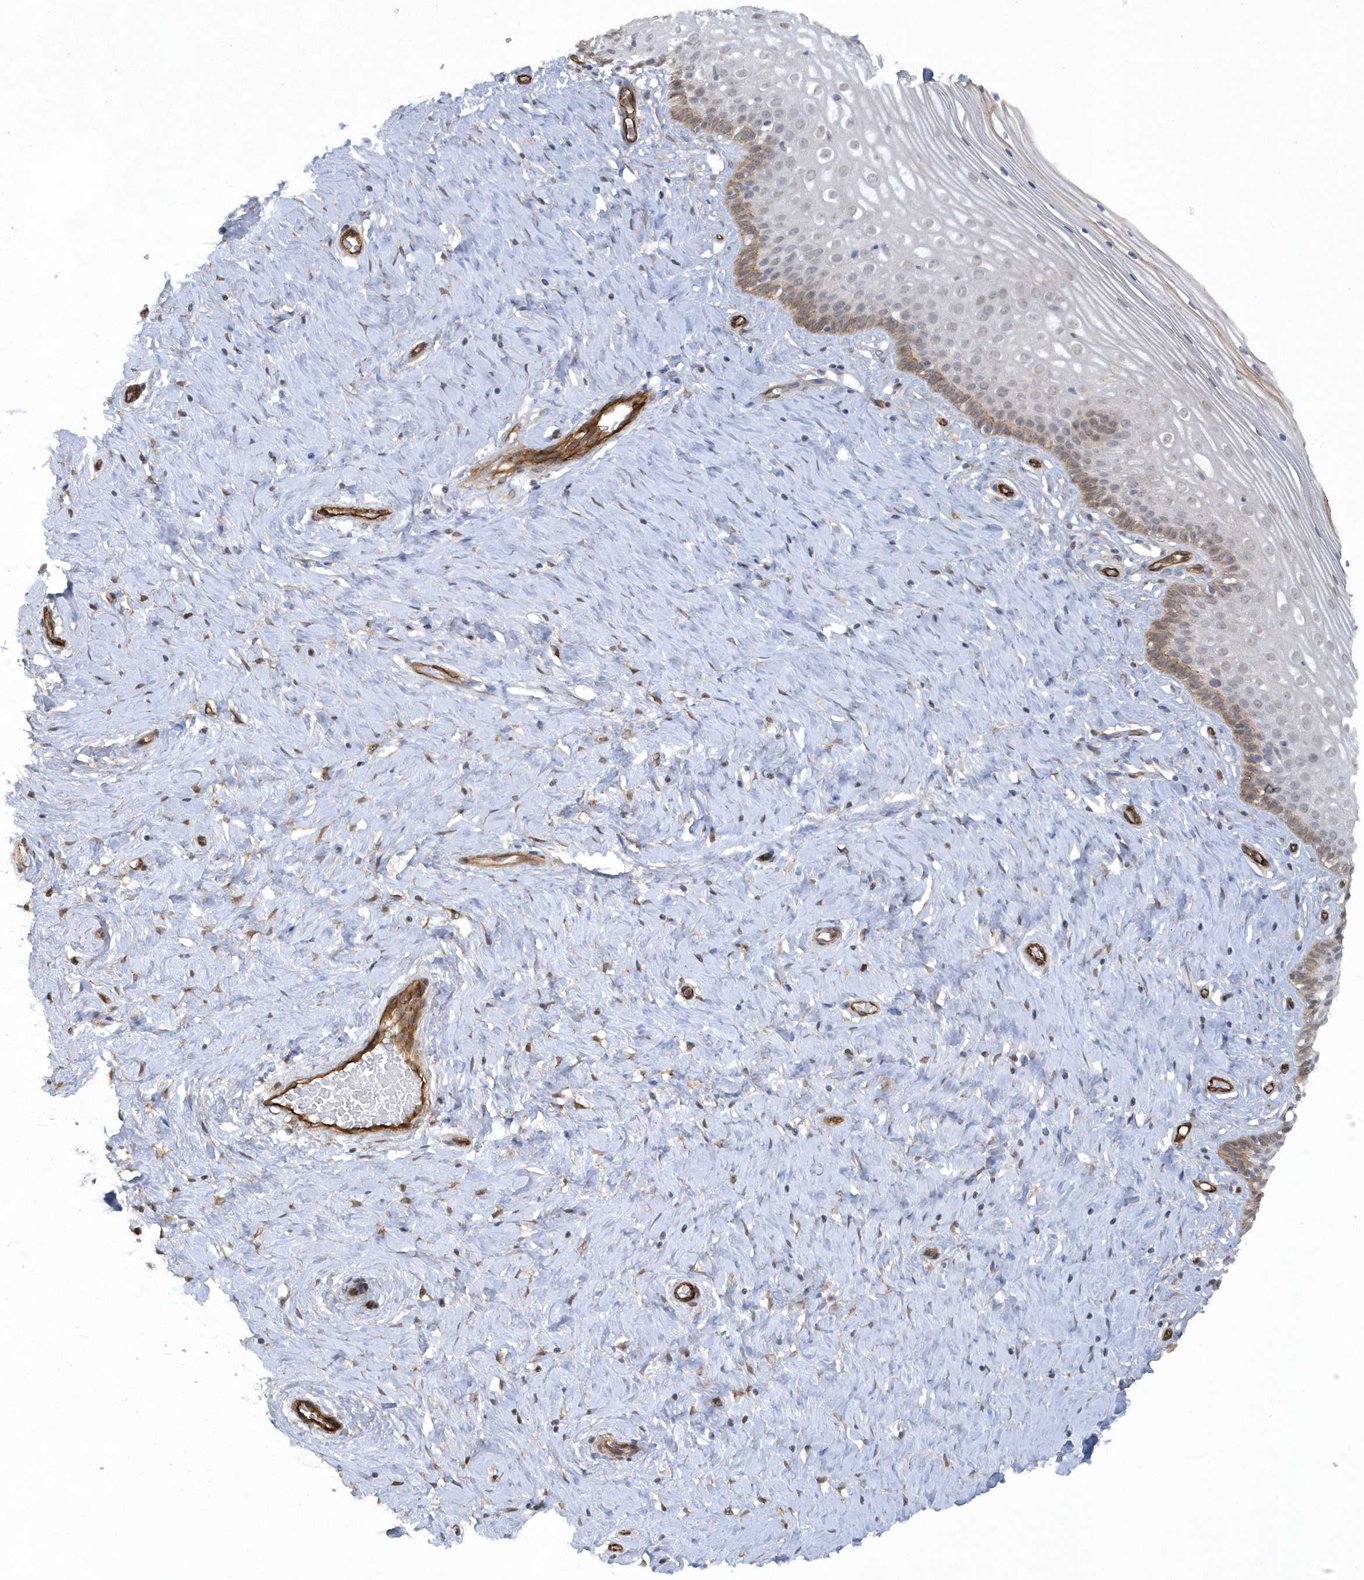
{"staining": {"intensity": "moderate", "quantity": ">75%", "location": "cytoplasmic/membranous"}, "tissue": "cervix", "cell_type": "Glandular cells", "image_type": "normal", "snomed": [{"axis": "morphology", "description": "Normal tissue, NOS"}, {"axis": "topography", "description": "Cervix"}], "caption": "Immunohistochemistry (IHC) micrograph of unremarkable human cervix stained for a protein (brown), which displays medium levels of moderate cytoplasmic/membranous positivity in about >75% of glandular cells.", "gene": "RAI14", "patient": {"sex": "female", "age": 33}}